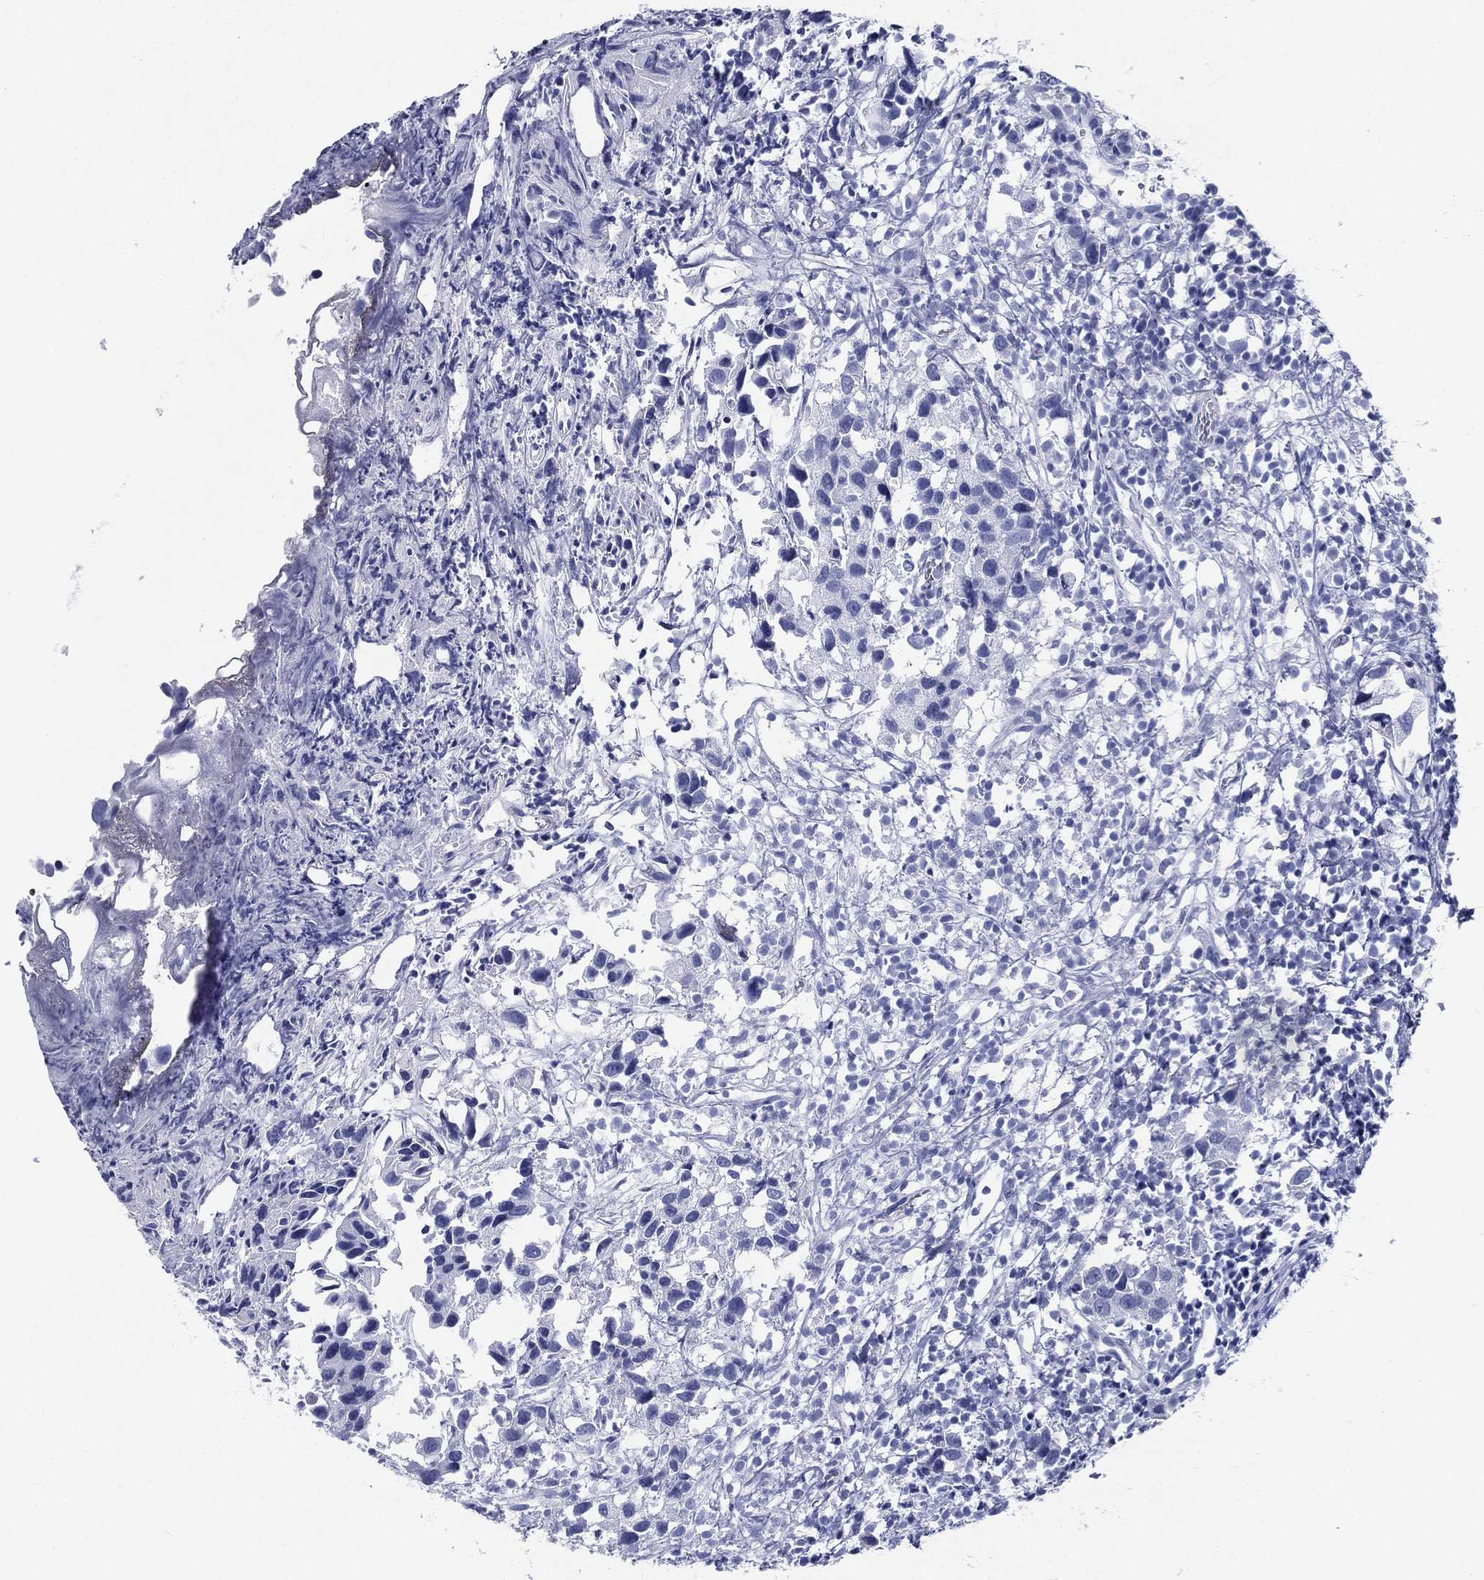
{"staining": {"intensity": "negative", "quantity": "none", "location": "none"}, "tissue": "urothelial cancer", "cell_type": "Tumor cells", "image_type": "cancer", "snomed": [{"axis": "morphology", "description": "Urothelial carcinoma, High grade"}, {"axis": "topography", "description": "Urinary bladder"}], "caption": "Tumor cells are negative for protein expression in human high-grade urothelial carcinoma.", "gene": "RSPH4A", "patient": {"sex": "male", "age": 79}}